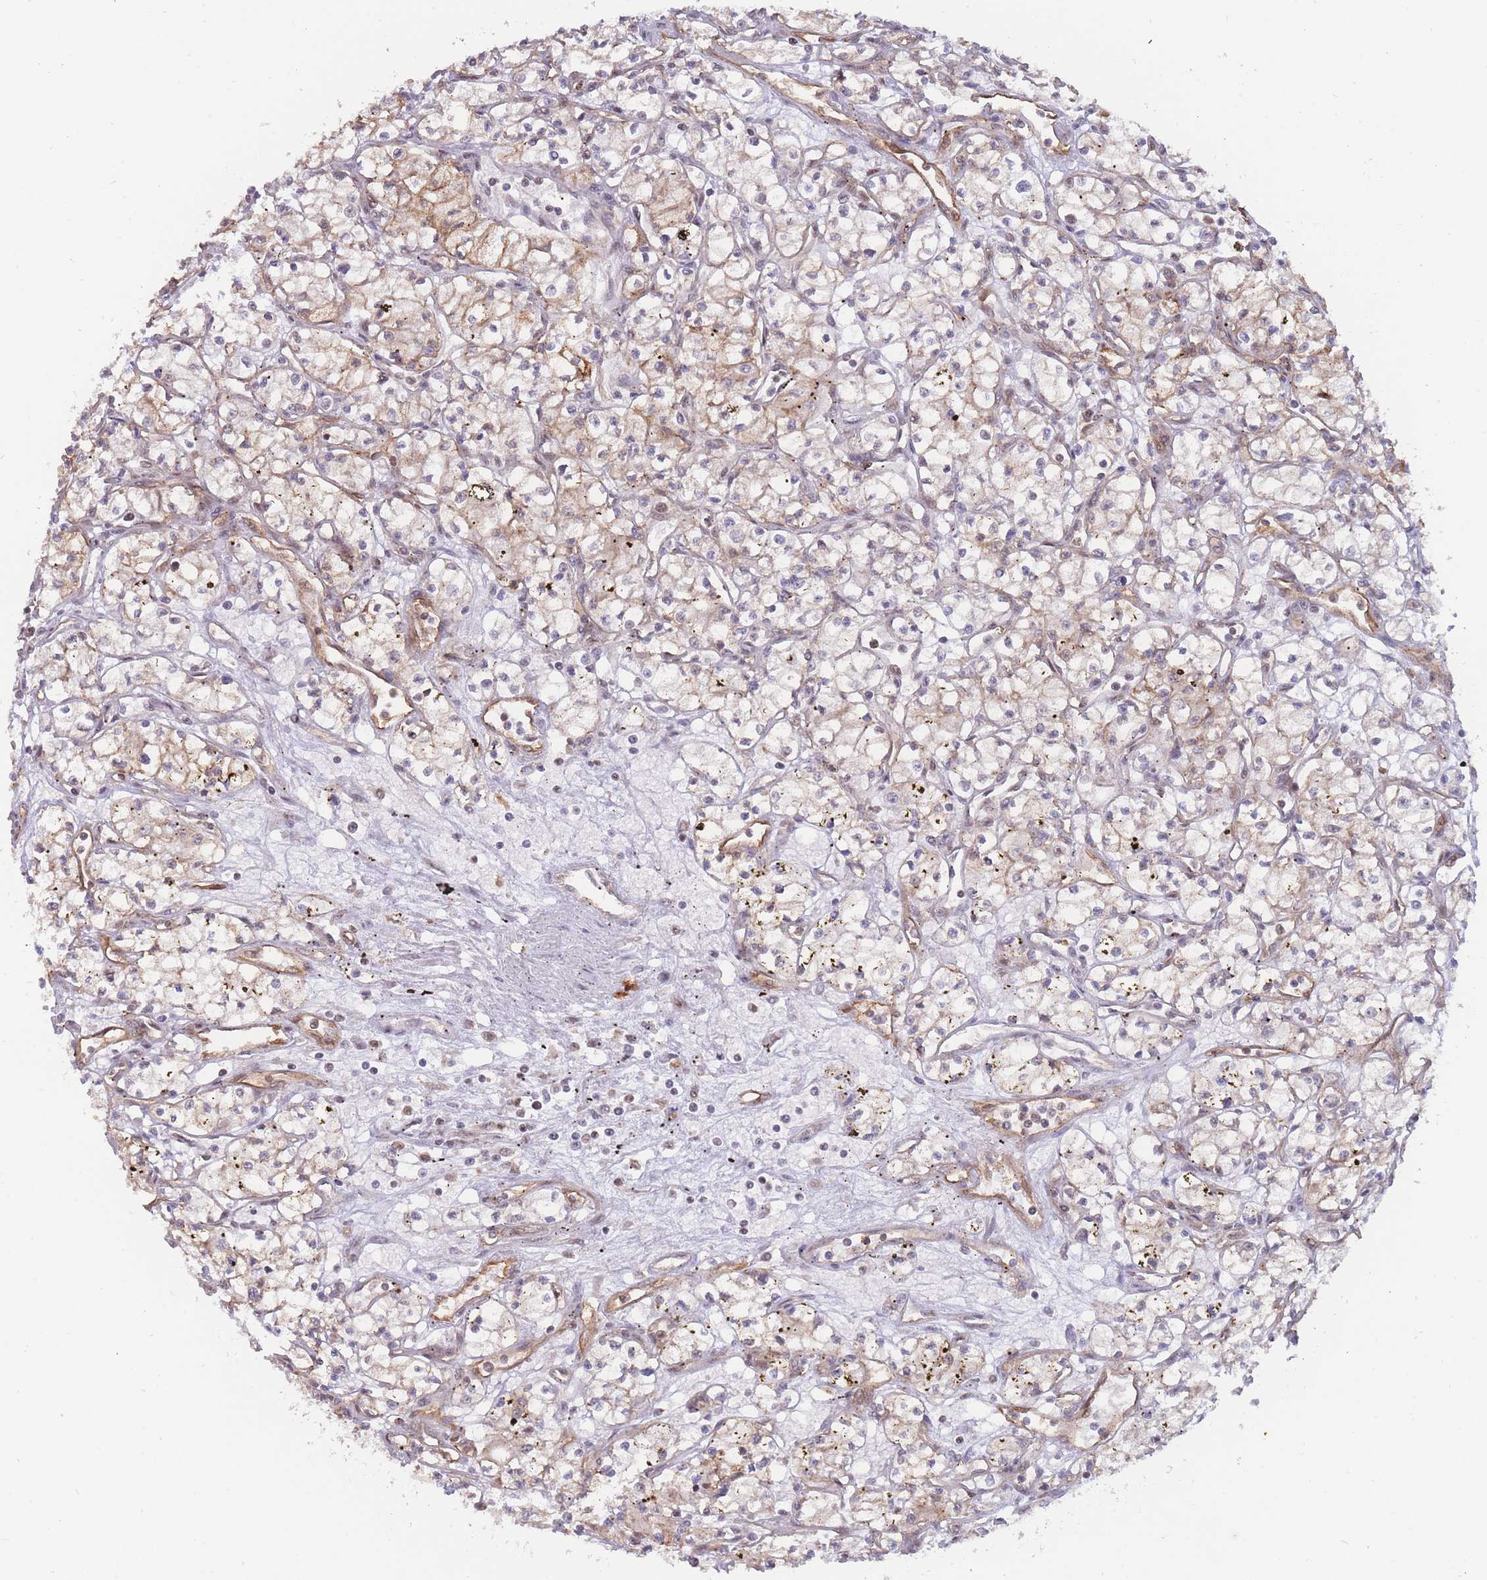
{"staining": {"intensity": "moderate", "quantity": "<25%", "location": "cytoplasmic/membranous"}, "tissue": "renal cancer", "cell_type": "Tumor cells", "image_type": "cancer", "snomed": [{"axis": "morphology", "description": "Adenocarcinoma, NOS"}, {"axis": "topography", "description": "Kidney"}], "caption": "Human renal adenocarcinoma stained with a protein marker demonstrates moderate staining in tumor cells.", "gene": "BOD1L1", "patient": {"sex": "male", "age": 59}}